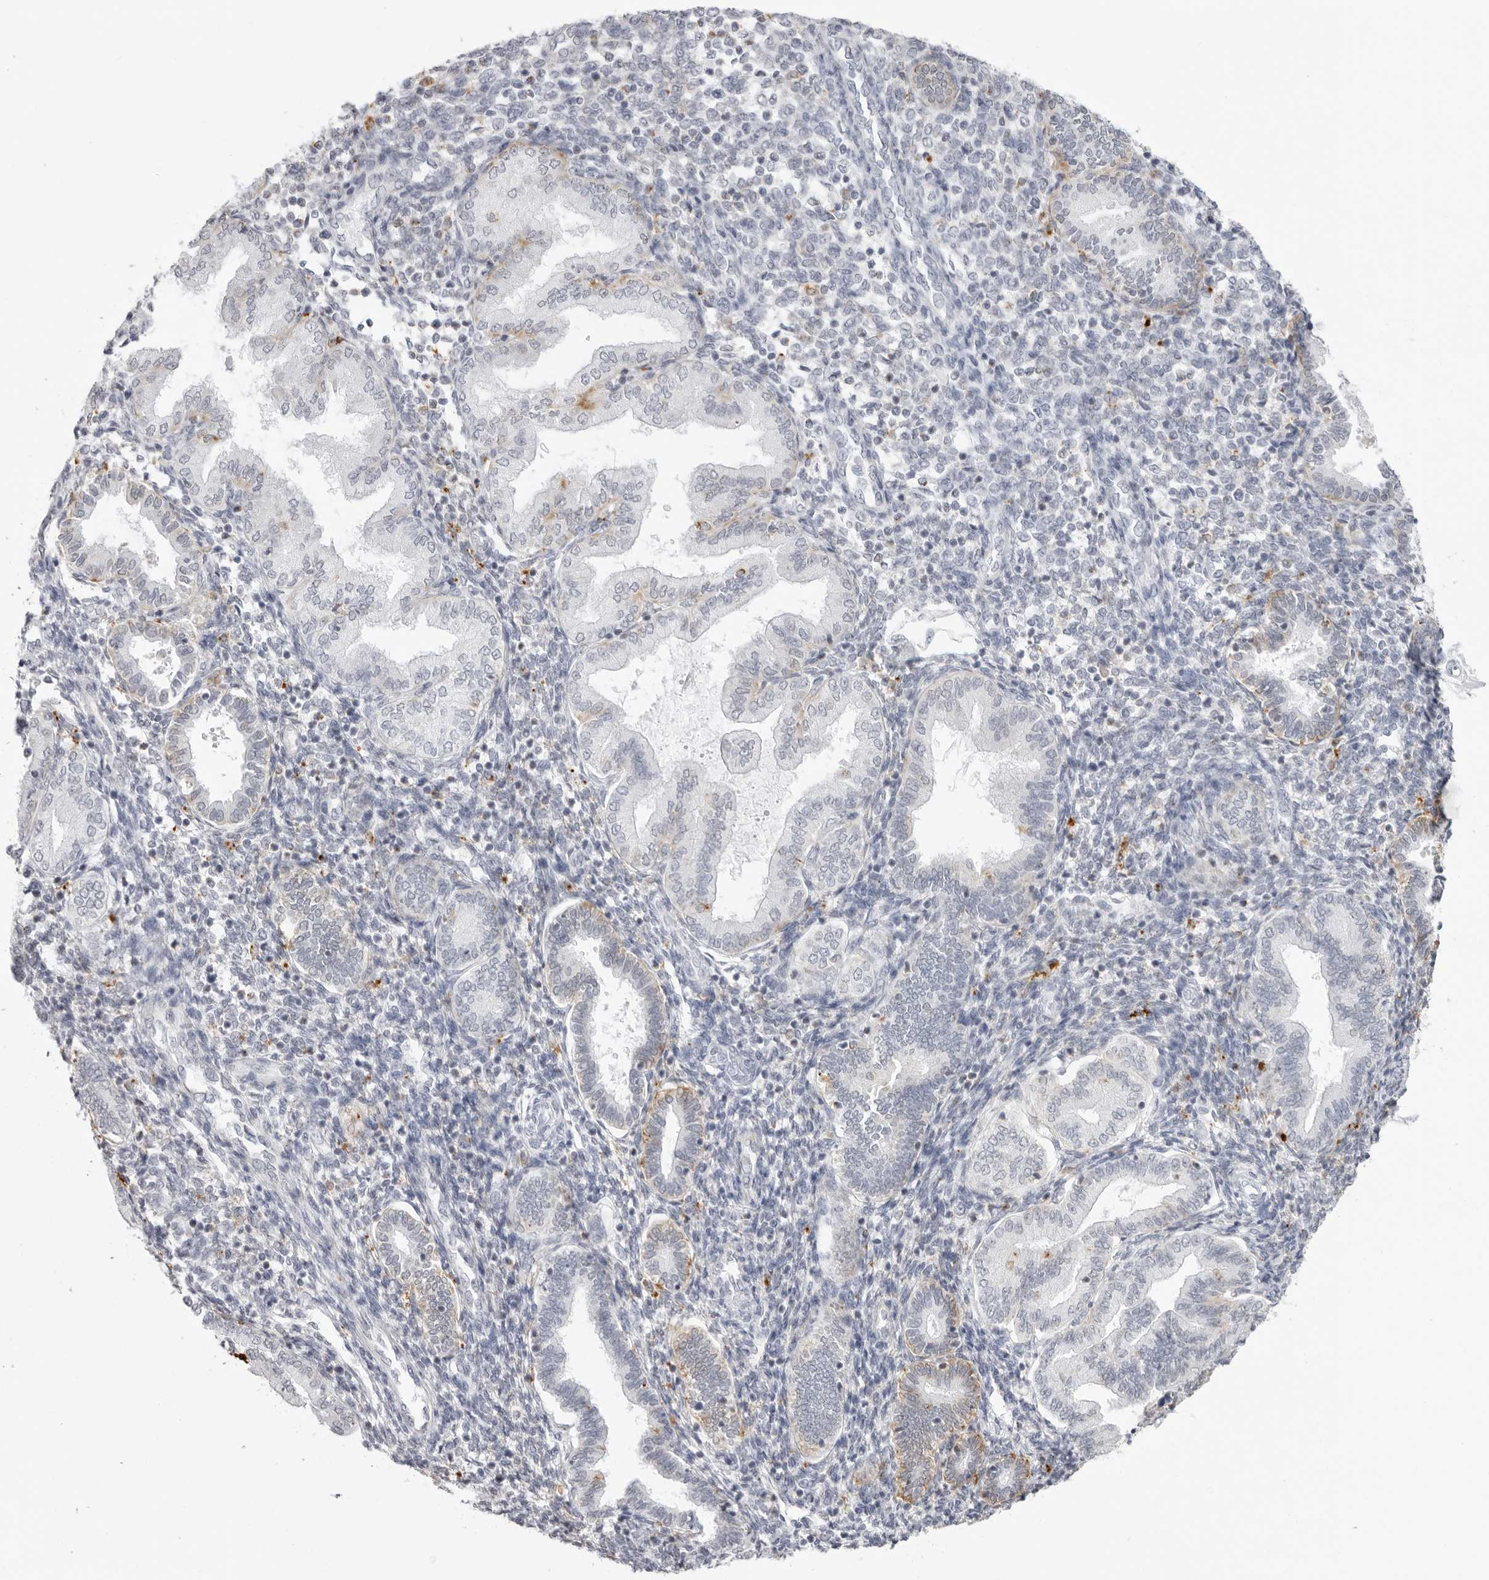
{"staining": {"intensity": "negative", "quantity": "none", "location": "none"}, "tissue": "endometrium", "cell_type": "Cells in endometrial stroma", "image_type": "normal", "snomed": [{"axis": "morphology", "description": "Normal tissue, NOS"}, {"axis": "topography", "description": "Endometrium"}], "caption": "Immunohistochemistry (IHC) of benign human endometrium displays no positivity in cells in endometrial stroma.", "gene": "IL25", "patient": {"sex": "female", "age": 53}}